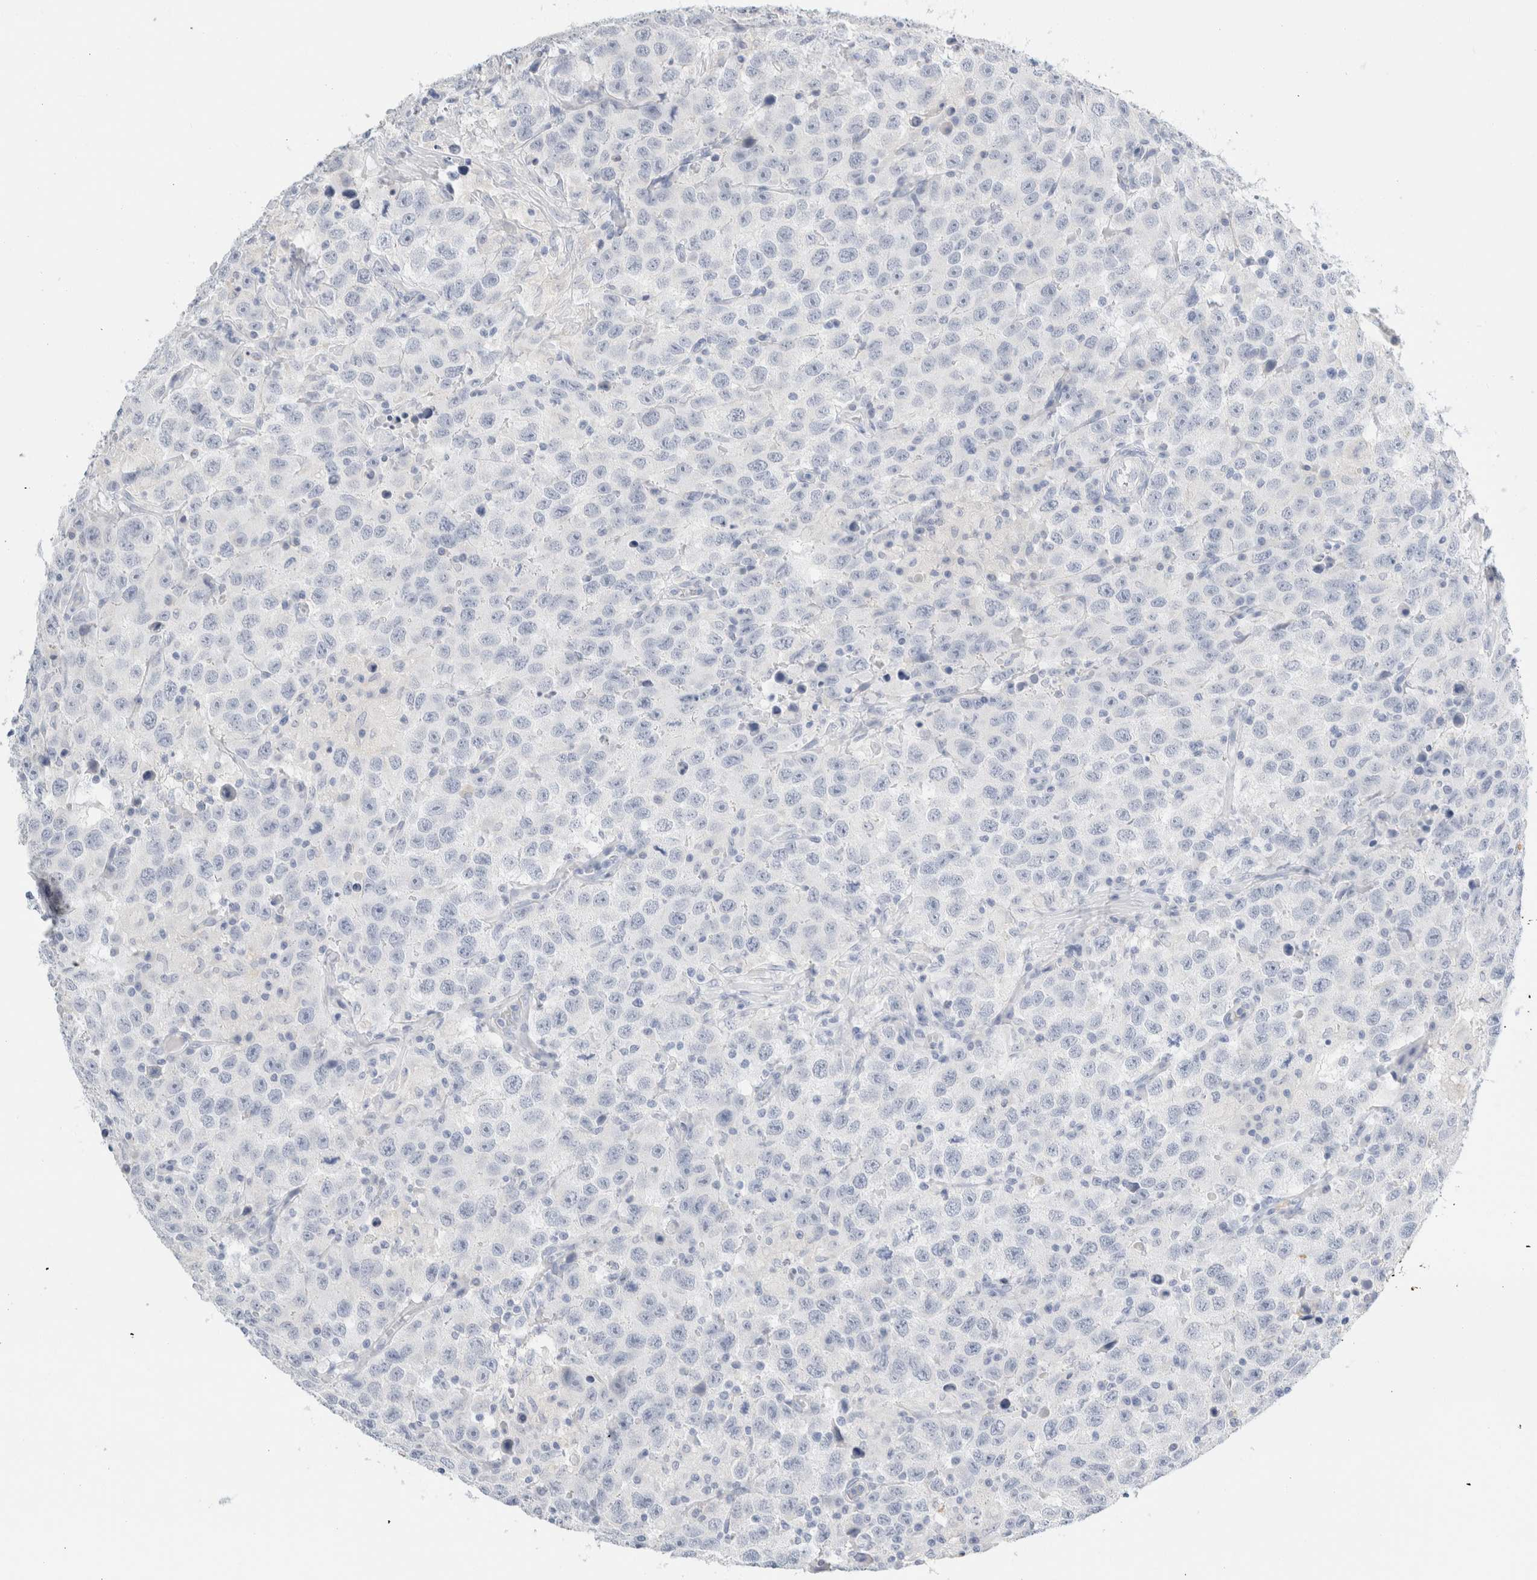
{"staining": {"intensity": "negative", "quantity": "none", "location": "none"}, "tissue": "testis cancer", "cell_type": "Tumor cells", "image_type": "cancer", "snomed": [{"axis": "morphology", "description": "Seminoma, NOS"}, {"axis": "topography", "description": "Testis"}], "caption": "DAB (3,3'-diaminobenzidine) immunohistochemical staining of testis cancer (seminoma) reveals no significant positivity in tumor cells.", "gene": "ARG1", "patient": {"sex": "male", "age": 41}}